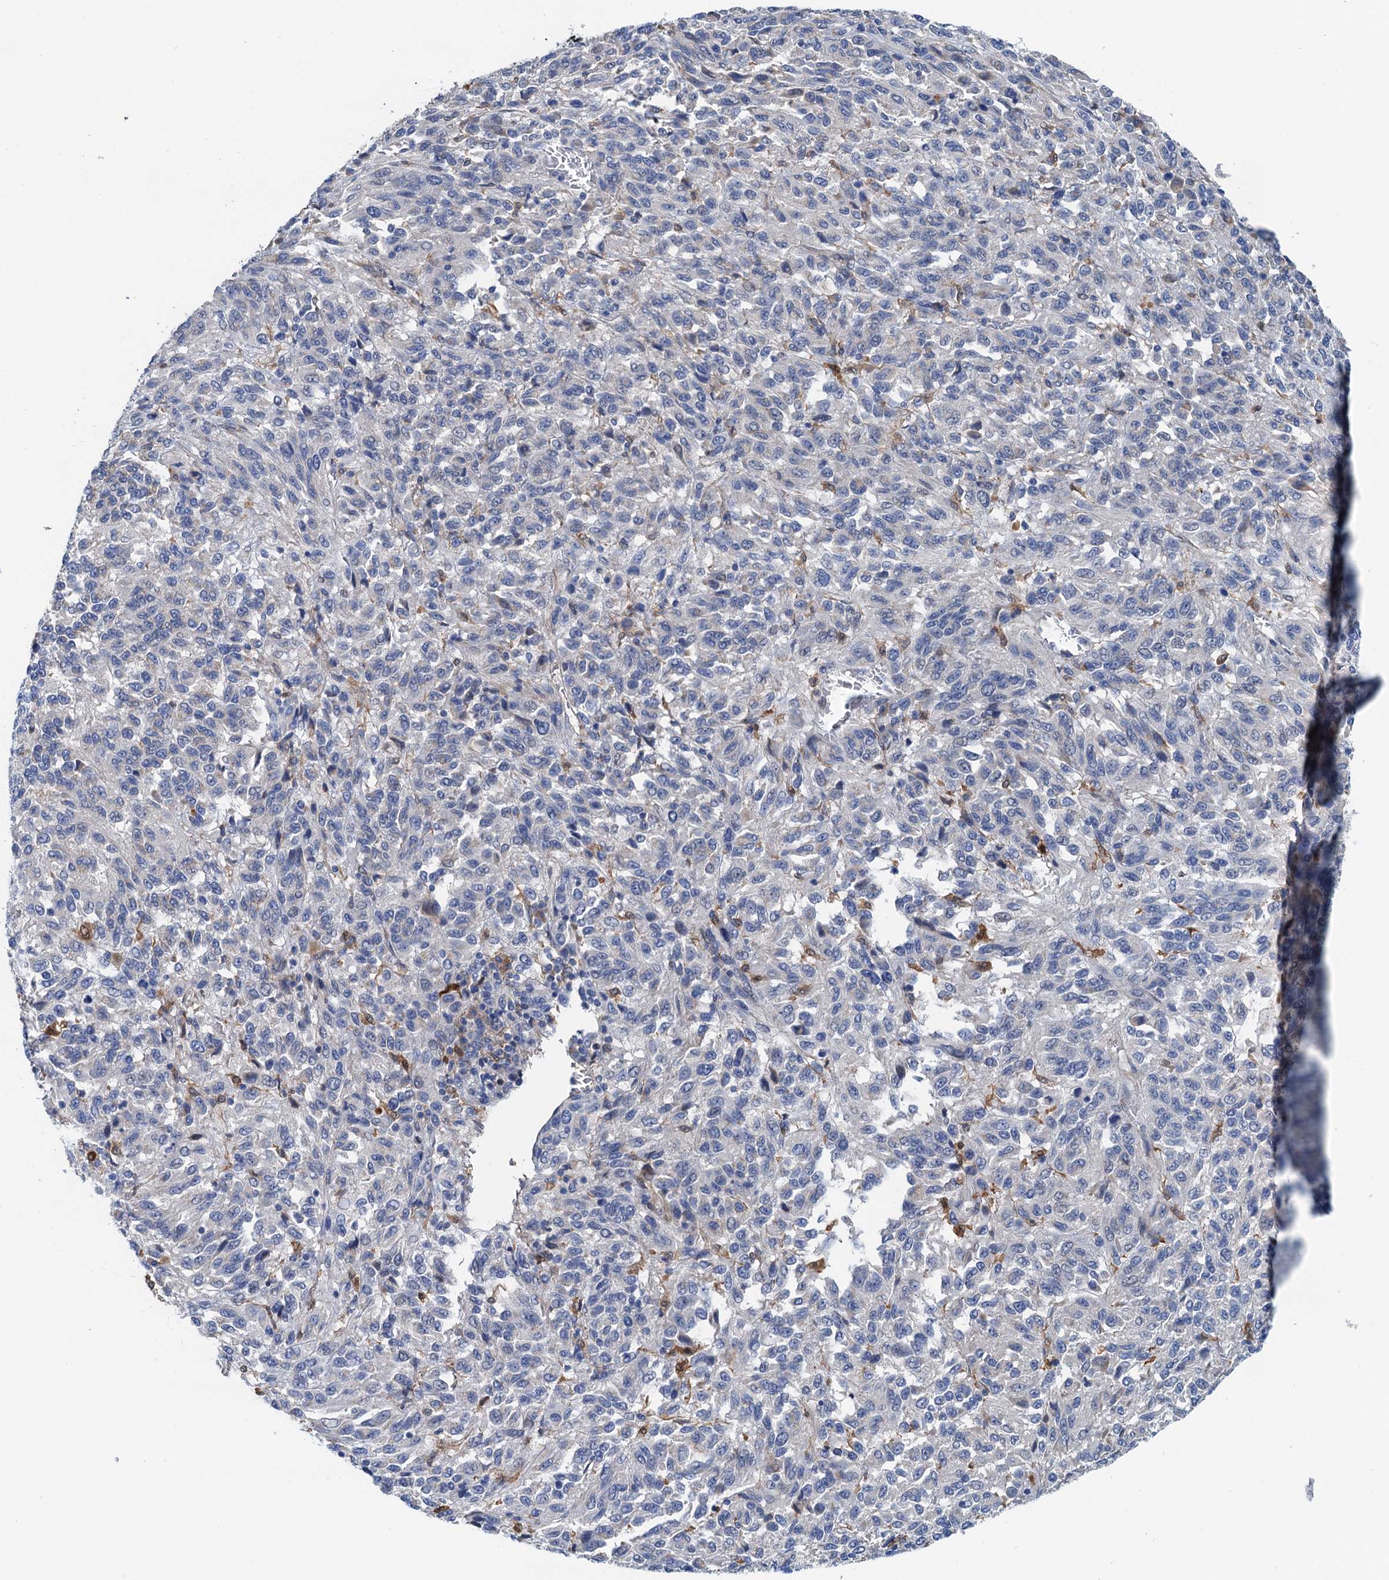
{"staining": {"intensity": "negative", "quantity": "none", "location": "none"}, "tissue": "melanoma", "cell_type": "Tumor cells", "image_type": "cancer", "snomed": [{"axis": "morphology", "description": "Malignant melanoma, Metastatic site"}, {"axis": "topography", "description": "Lung"}], "caption": "A high-resolution micrograph shows IHC staining of malignant melanoma (metastatic site), which exhibits no significant positivity in tumor cells.", "gene": "CSTPP1", "patient": {"sex": "male", "age": 64}}